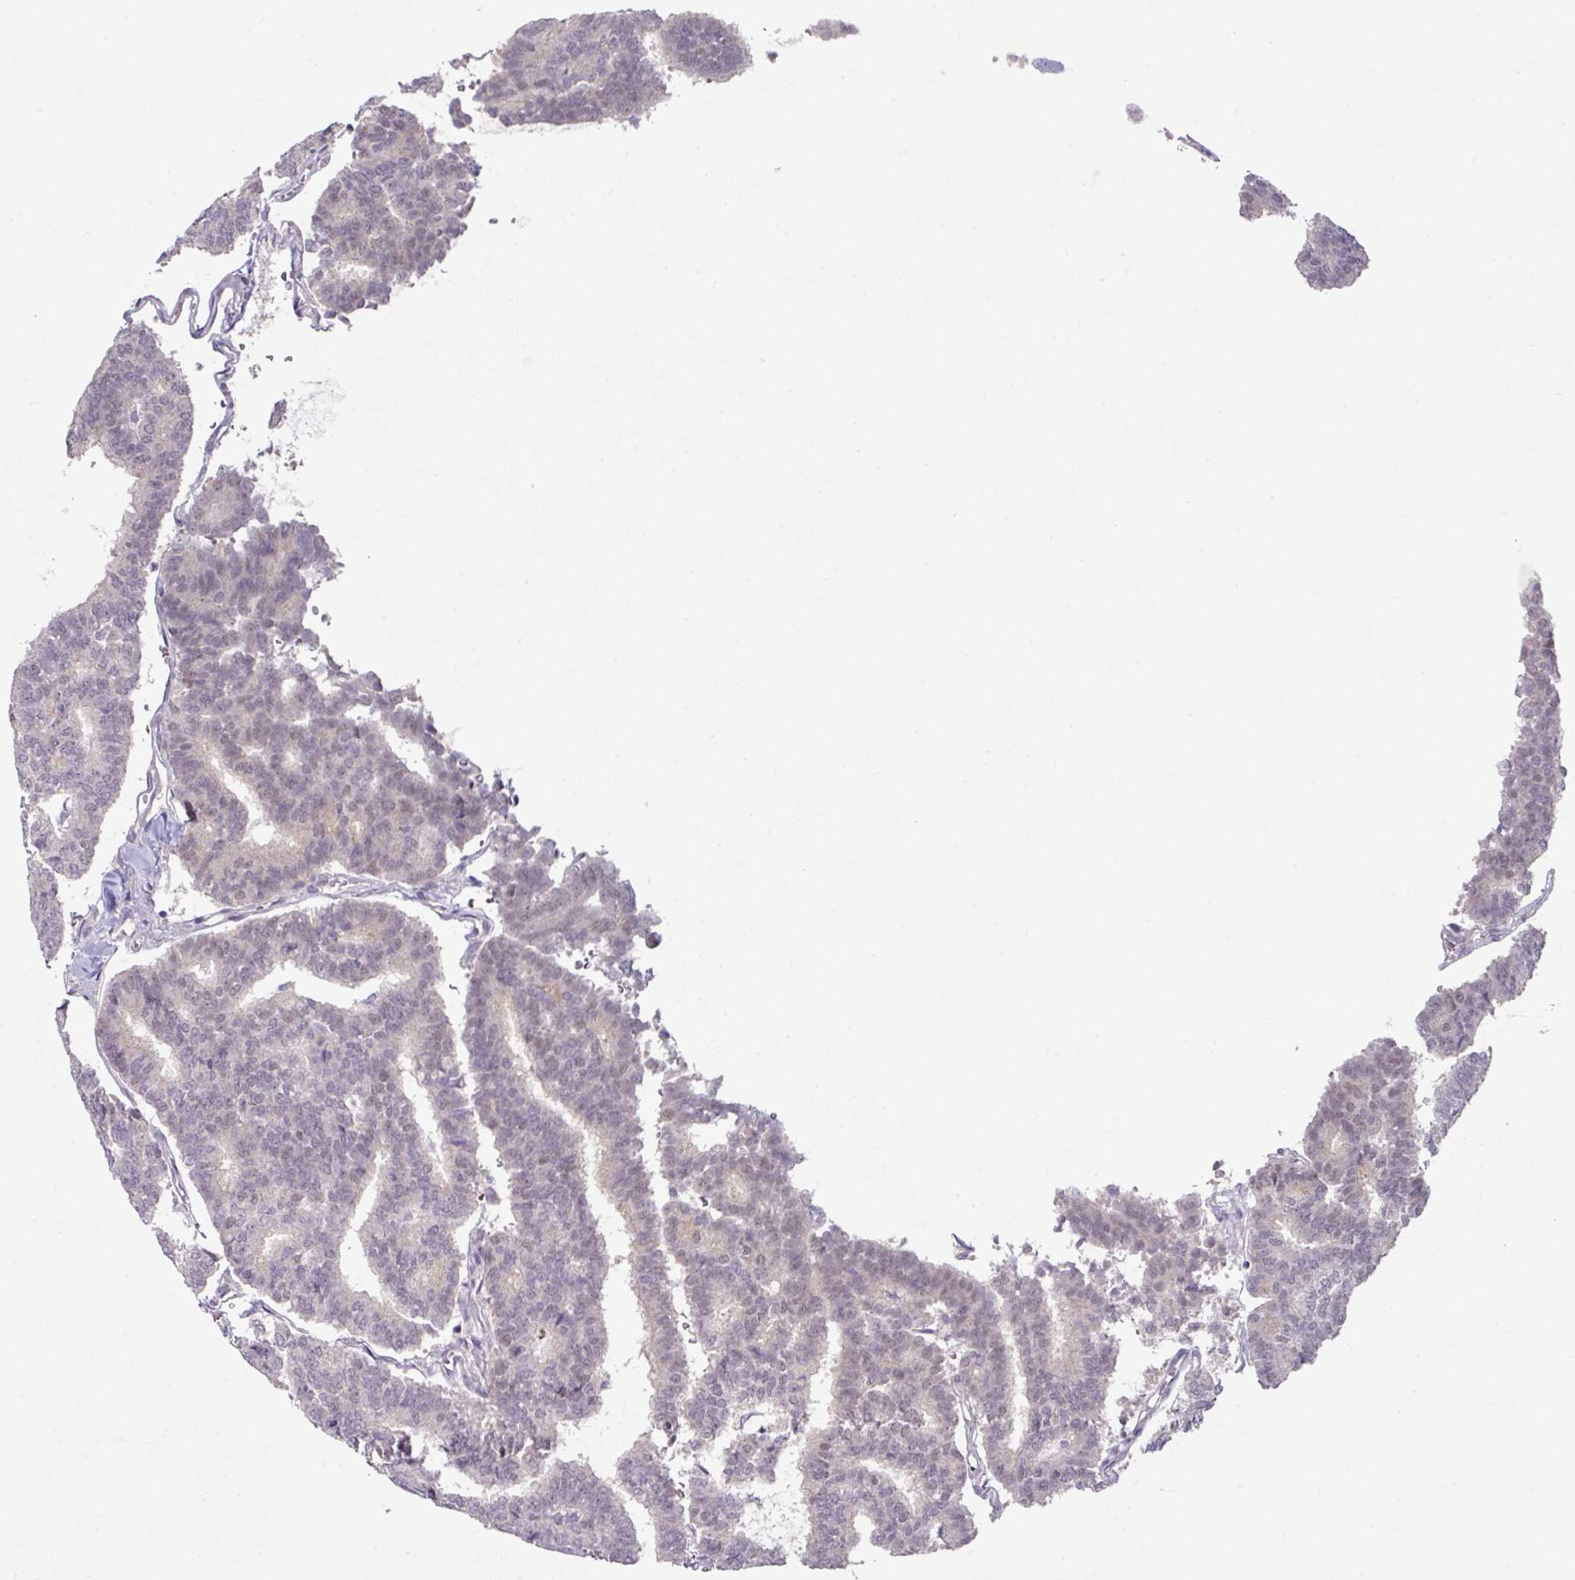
{"staining": {"intensity": "weak", "quantity": "25%-75%", "location": "nuclear"}, "tissue": "thyroid cancer", "cell_type": "Tumor cells", "image_type": "cancer", "snomed": [{"axis": "morphology", "description": "Papillary adenocarcinoma, NOS"}, {"axis": "topography", "description": "Thyroid gland"}], "caption": "Human thyroid papillary adenocarcinoma stained for a protein (brown) reveals weak nuclear positive positivity in approximately 25%-75% of tumor cells.", "gene": "ELK1", "patient": {"sex": "female", "age": 35}}